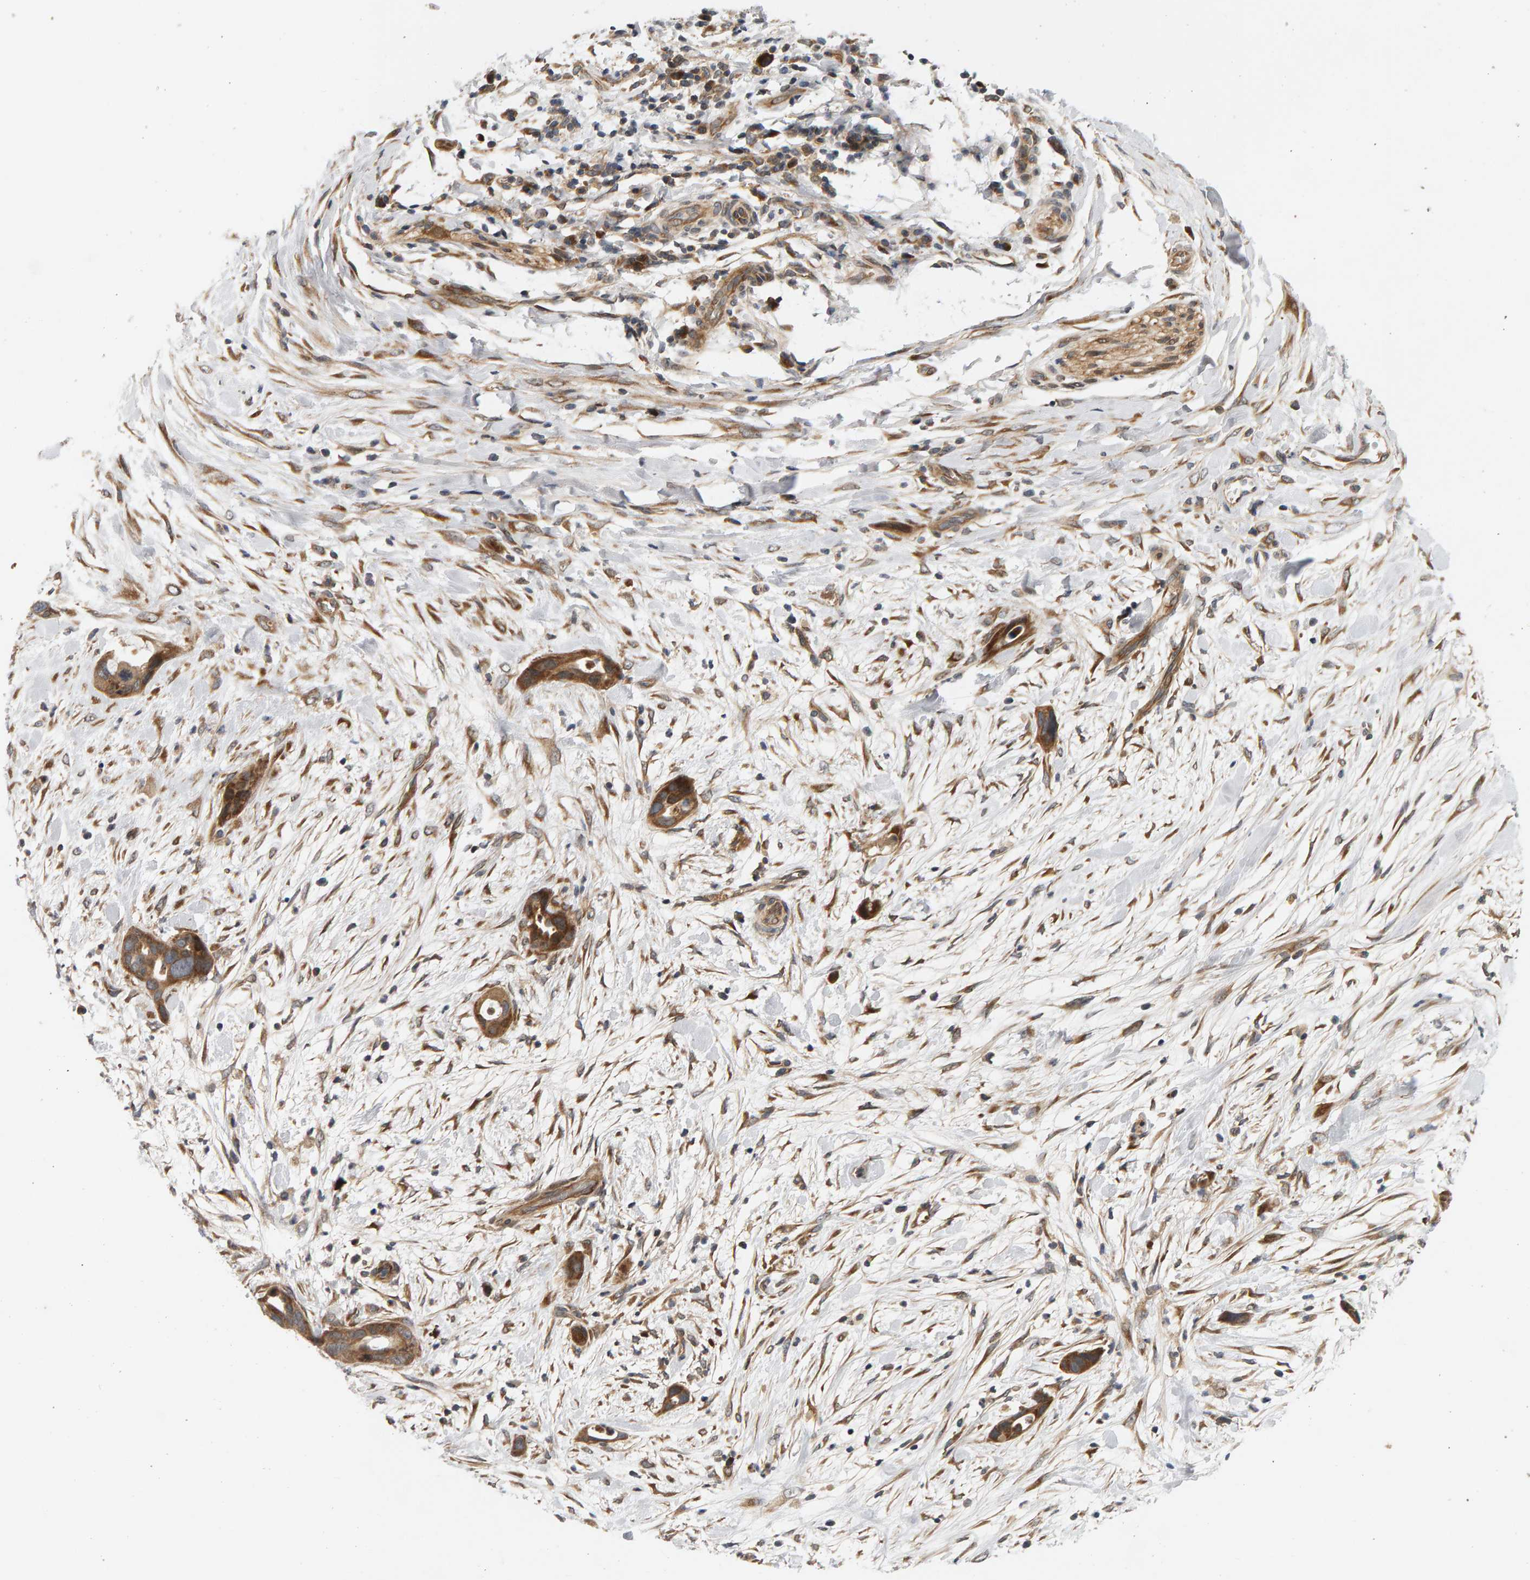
{"staining": {"intensity": "moderate", "quantity": ">75%", "location": "cytoplasmic/membranous"}, "tissue": "pancreatic cancer", "cell_type": "Tumor cells", "image_type": "cancer", "snomed": [{"axis": "morphology", "description": "Adenocarcinoma, NOS"}, {"axis": "topography", "description": "Pancreas"}], "caption": "Immunohistochemistry (DAB) staining of pancreatic adenocarcinoma reveals moderate cytoplasmic/membranous protein staining in about >75% of tumor cells. The protein is stained brown, and the nuclei are stained in blue (DAB (3,3'-diaminobenzidine) IHC with brightfield microscopy, high magnification).", "gene": "BAHCC1", "patient": {"sex": "male", "age": 59}}